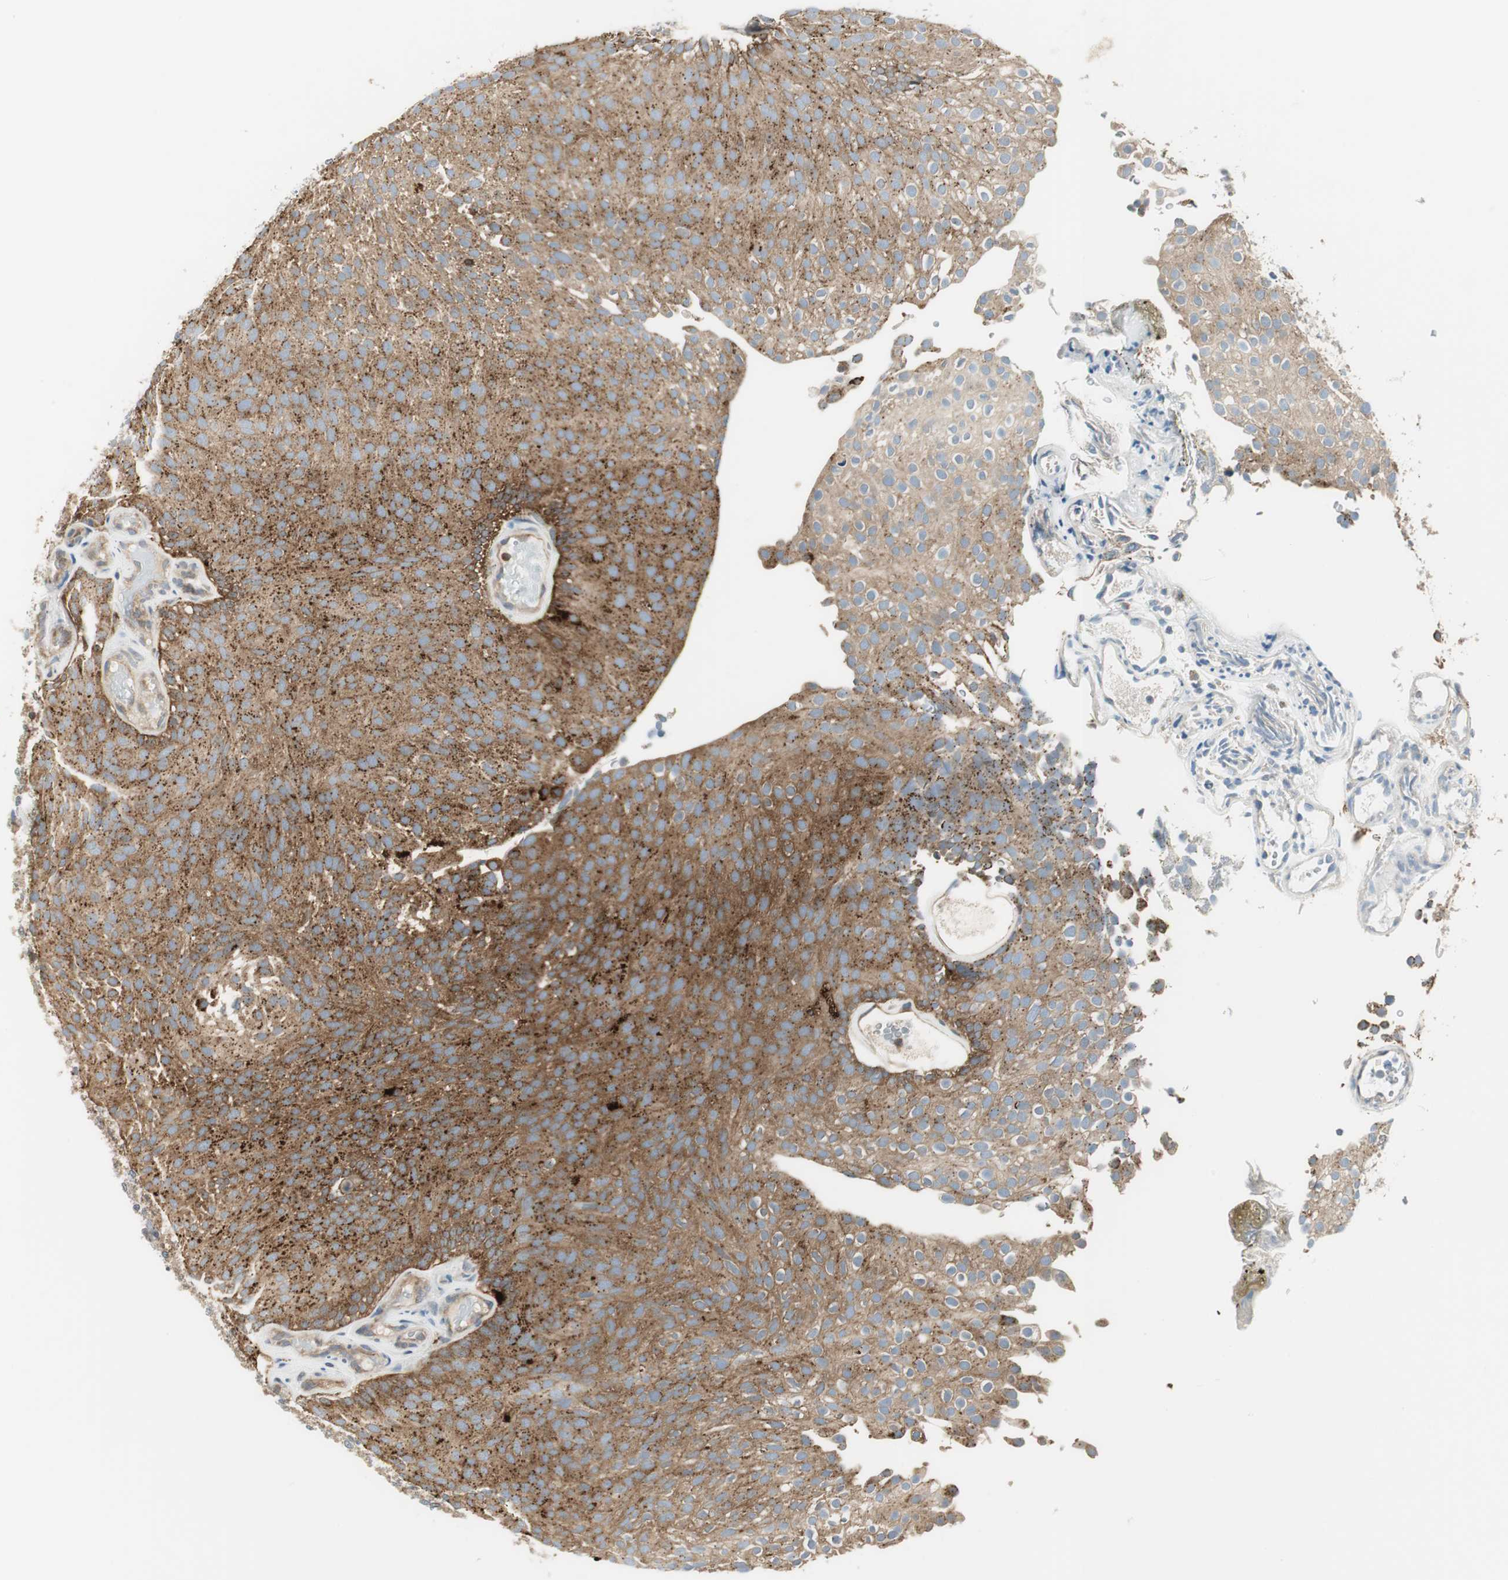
{"staining": {"intensity": "moderate", "quantity": ">75%", "location": "cytoplasmic/membranous"}, "tissue": "urothelial cancer", "cell_type": "Tumor cells", "image_type": "cancer", "snomed": [{"axis": "morphology", "description": "Urothelial carcinoma, Low grade"}, {"axis": "topography", "description": "Urinary bladder"}], "caption": "A medium amount of moderate cytoplasmic/membranous expression is identified in approximately >75% of tumor cells in low-grade urothelial carcinoma tissue. (DAB (3,3'-diaminobenzidine) IHC with brightfield microscopy, high magnification).", "gene": "NCK1", "patient": {"sex": "male", "age": 78}}